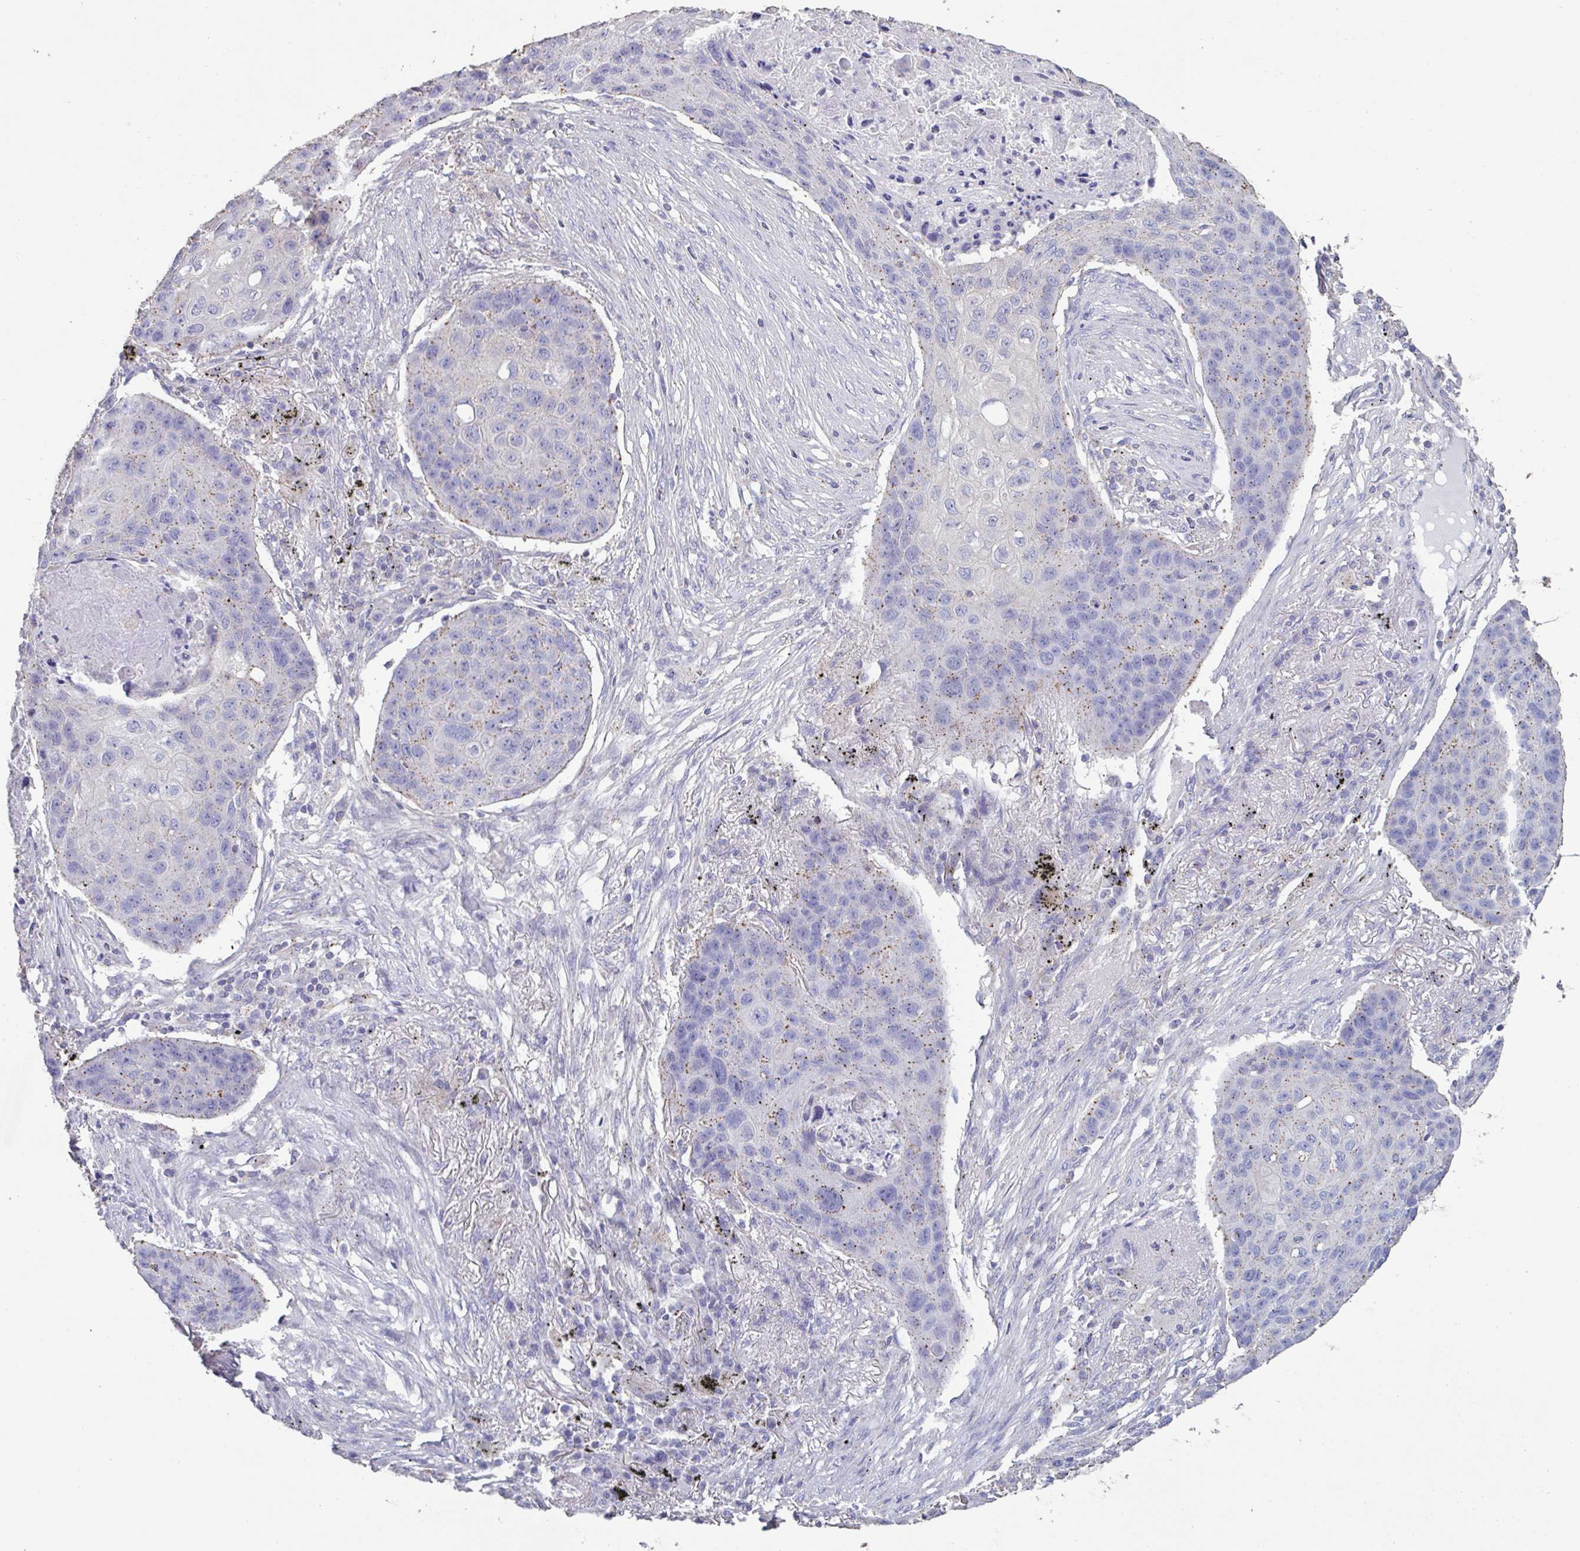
{"staining": {"intensity": "weak", "quantity": "<25%", "location": "cytoplasmic/membranous"}, "tissue": "lung cancer", "cell_type": "Tumor cells", "image_type": "cancer", "snomed": [{"axis": "morphology", "description": "Squamous cell carcinoma, NOS"}, {"axis": "topography", "description": "Lung"}], "caption": "Tumor cells show no significant expression in lung cancer (squamous cell carcinoma).", "gene": "CHMP5", "patient": {"sex": "female", "age": 63}}